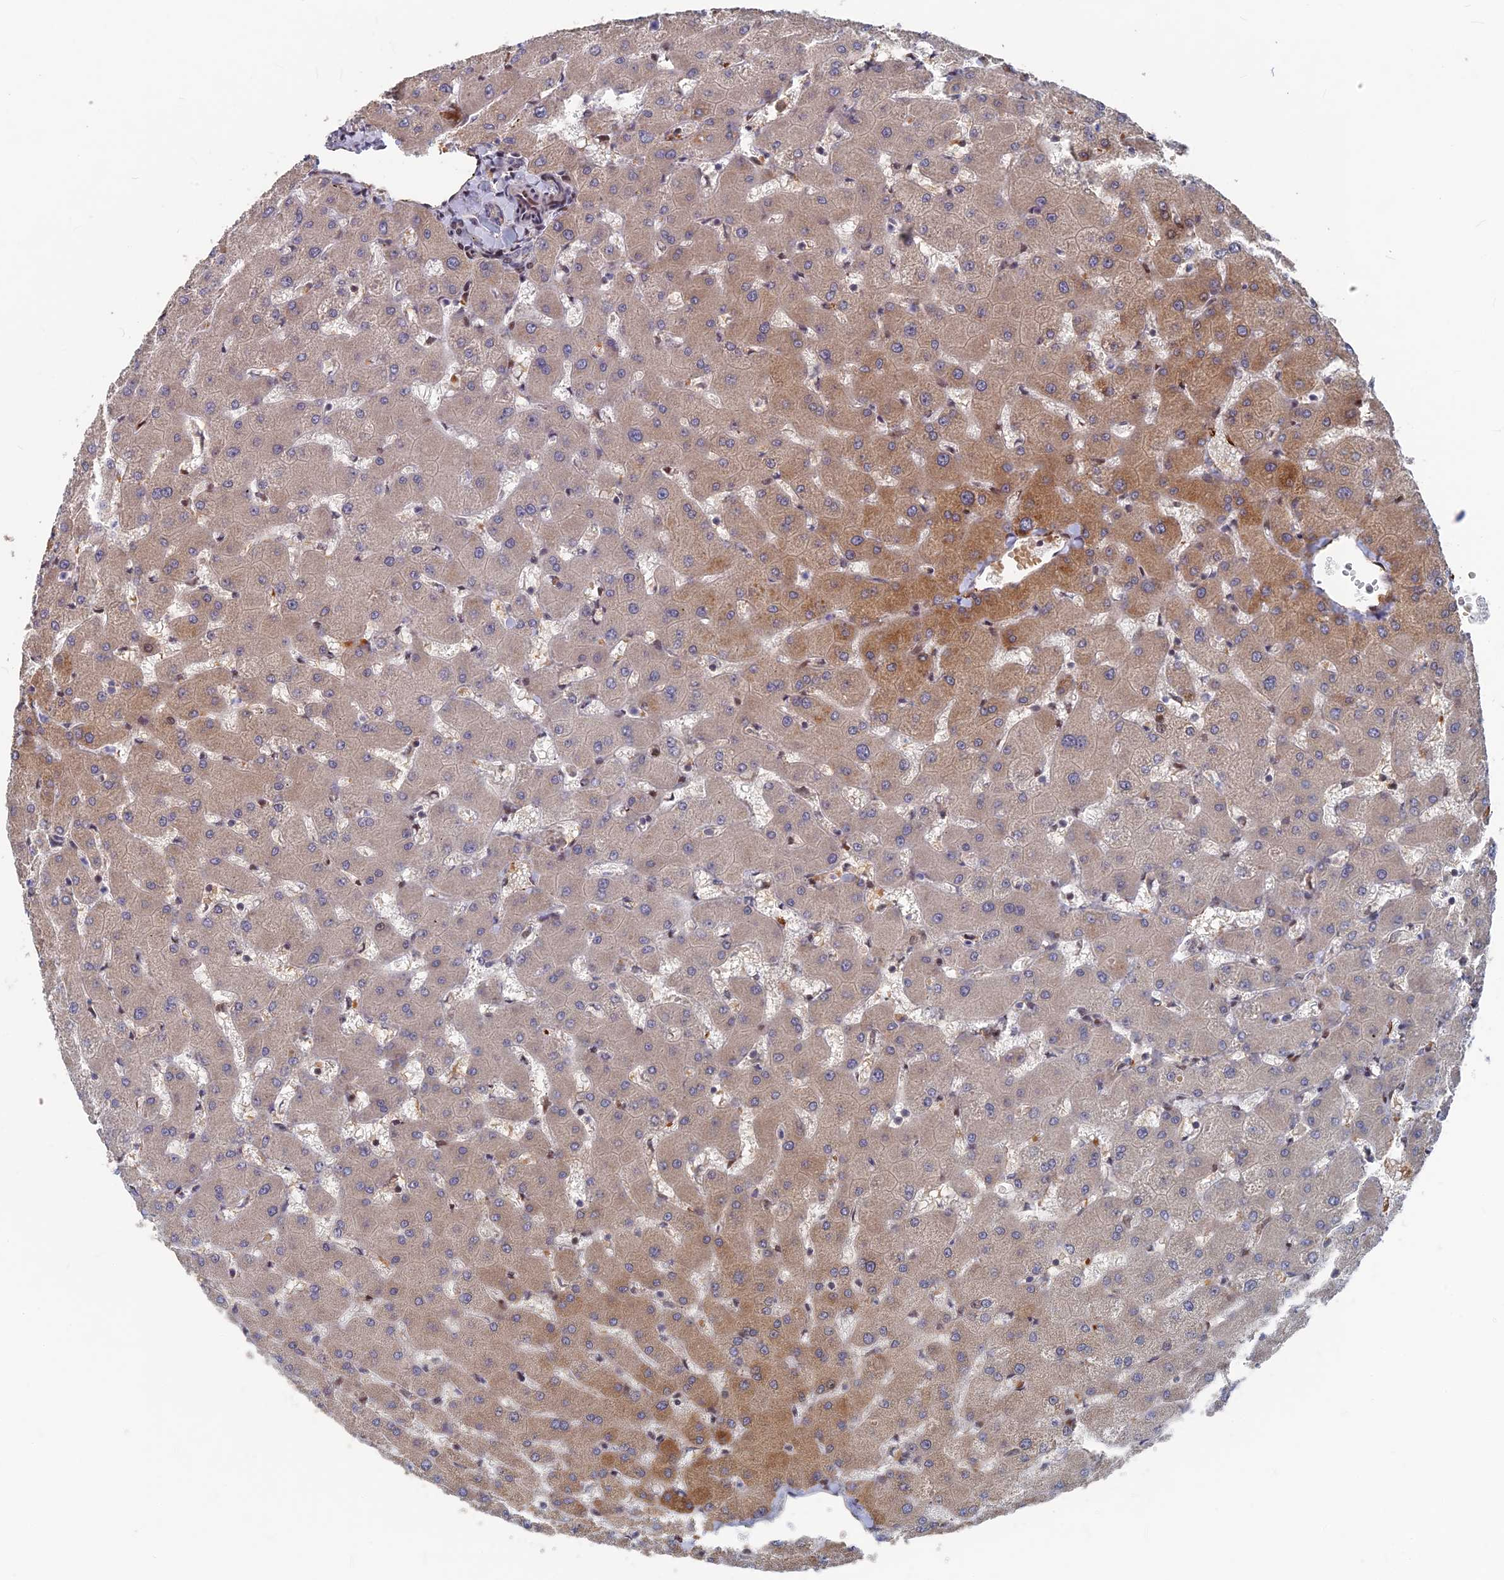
{"staining": {"intensity": "negative", "quantity": "none", "location": "none"}, "tissue": "liver", "cell_type": "Cholangiocytes", "image_type": "normal", "snomed": [{"axis": "morphology", "description": "Normal tissue, NOS"}, {"axis": "topography", "description": "Liver"}], "caption": "DAB immunohistochemical staining of unremarkable liver shows no significant expression in cholangiocytes.", "gene": "SH3D21", "patient": {"sex": "female", "age": 63}}